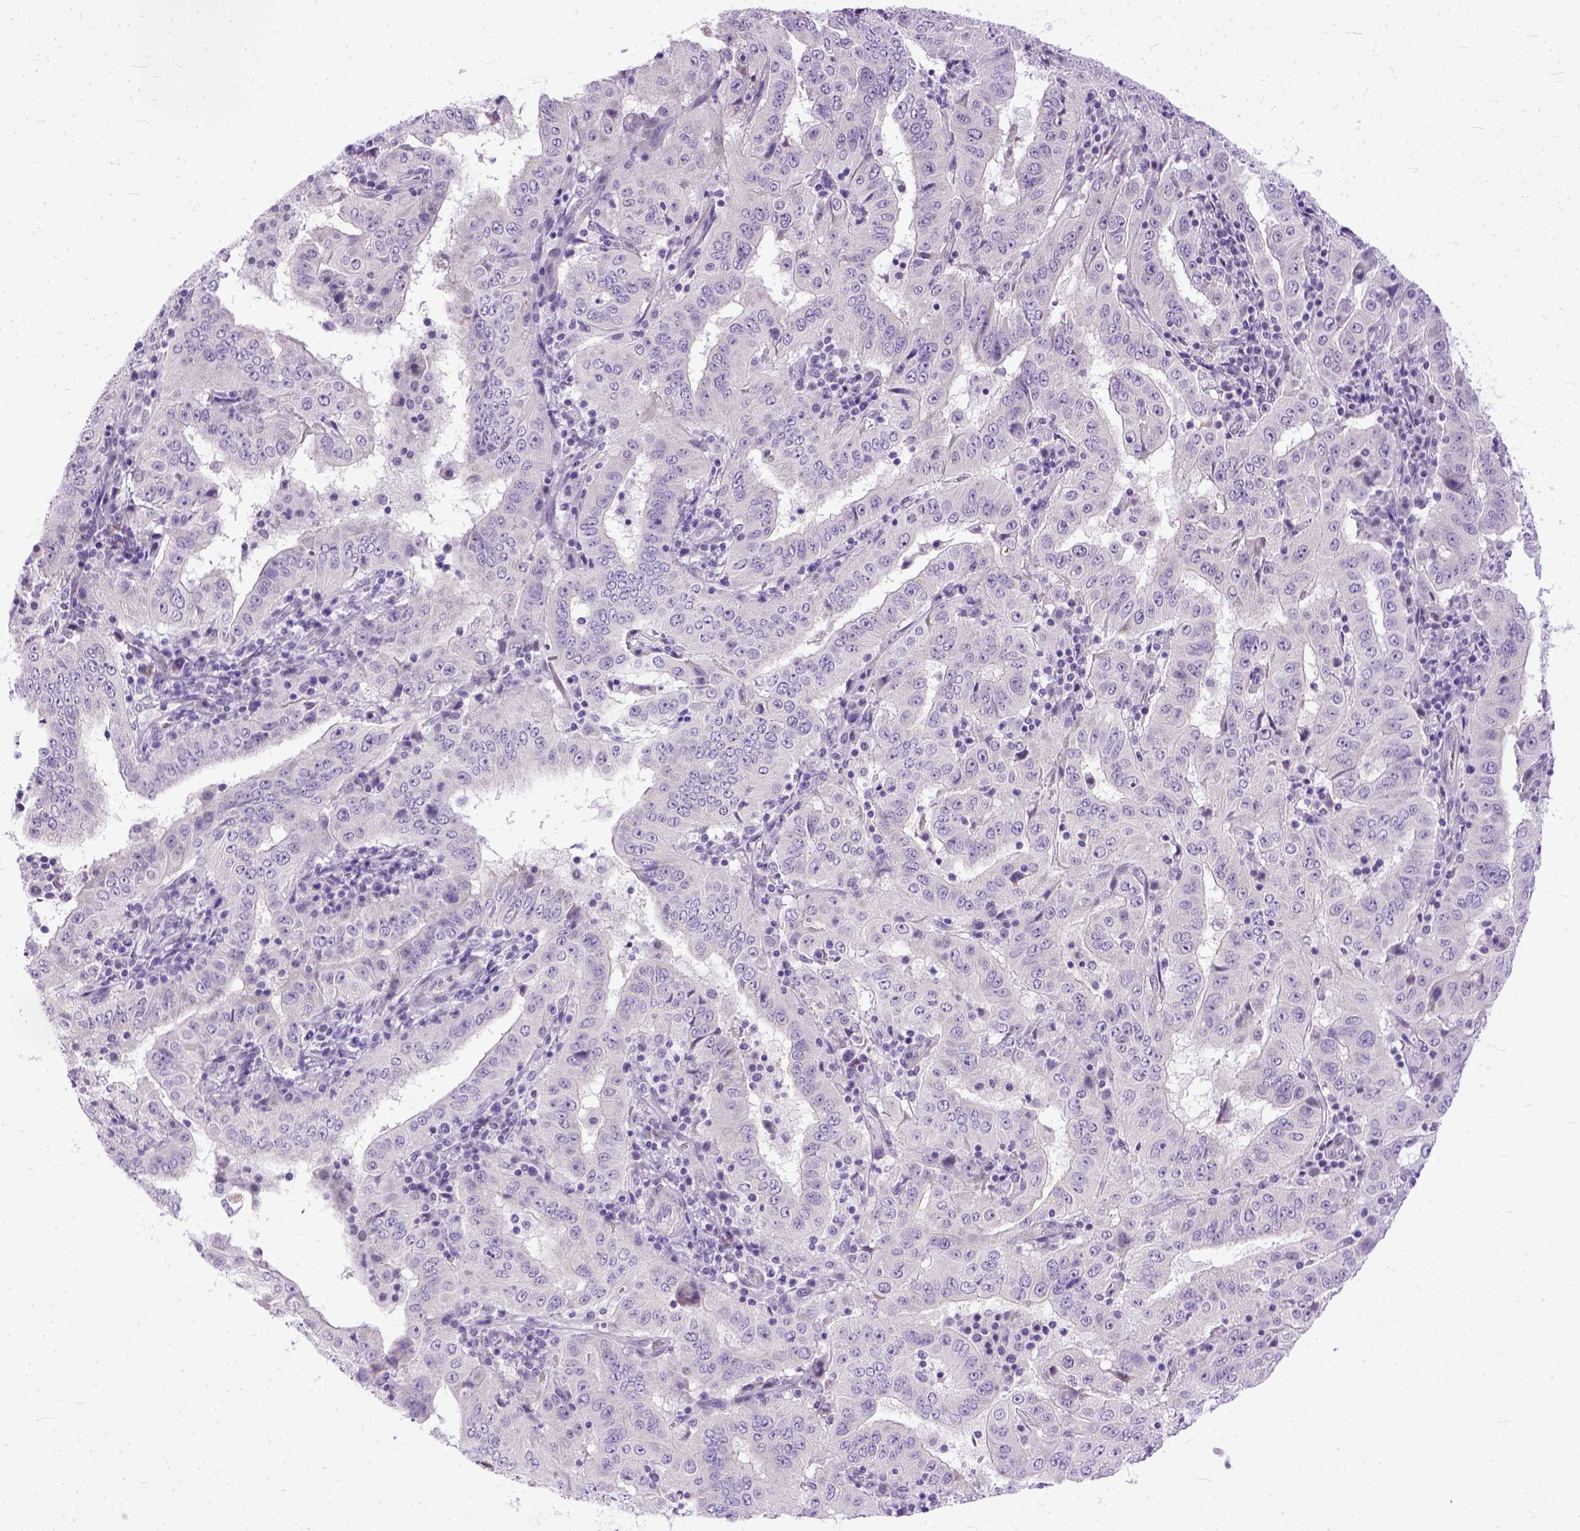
{"staining": {"intensity": "negative", "quantity": "none", "location": "none"}, "tissue": "pancreatic cancer", "cell_type": "Tumor cells", "image_type": "cancer", "snomed": [{"axis": "morphology", "description": "Adenocarcinoma, NOS"}, {"axis": "topography", "description": "Pancreas"}], "caption": "Immunohistochemical staining of pancreatic adenocarcinoma shows no significant staining in tumor cells.", "gene": "TCEAL7", "patient": {"sex": "male", "age": 63}}